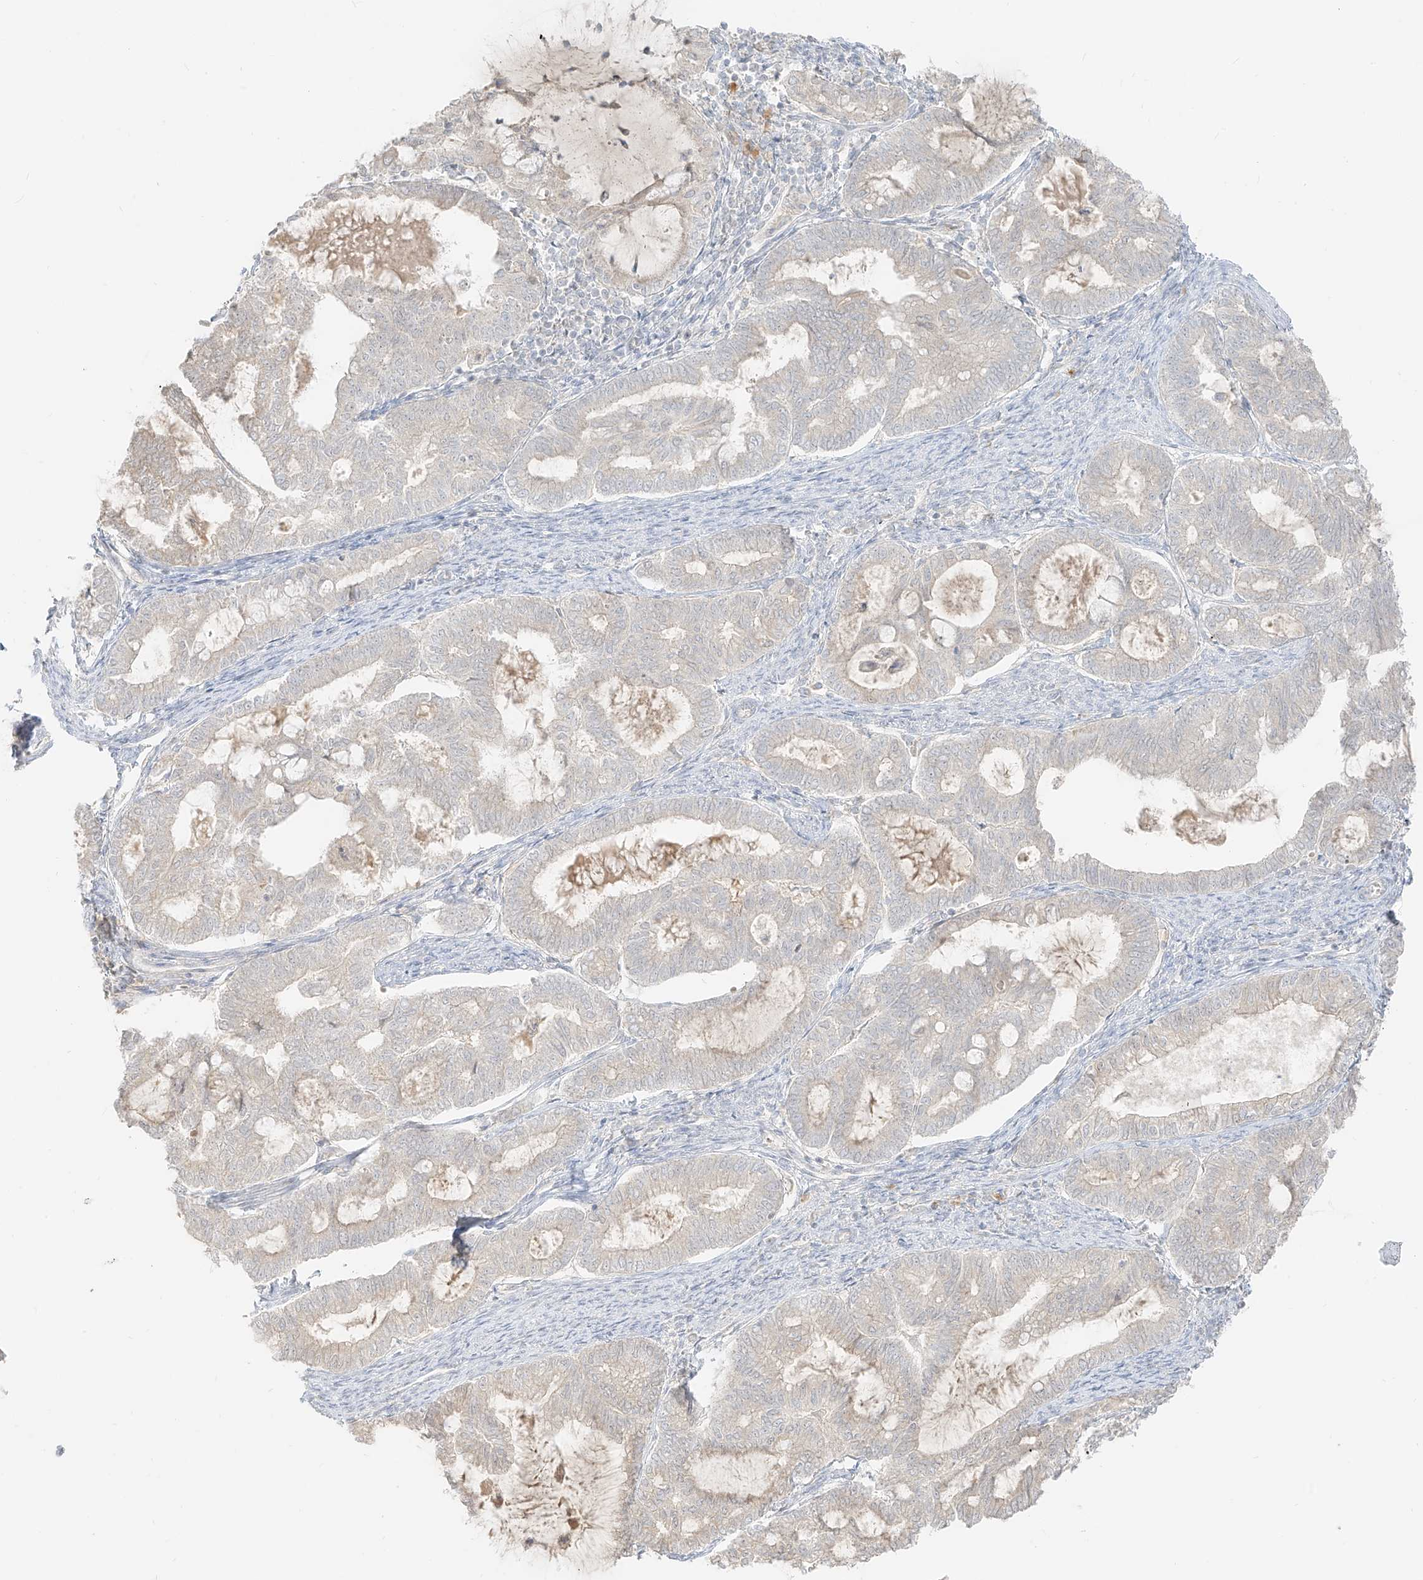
{"staining": {"intensity": "negative", "quantity": "none", "location": "none"}, "tissue": "endometrial cancer", "cell_type": "Tumor cells", "image_type": "cancer", "snomed": [{"axis": "morphology", "description": "Adenocarcinoma, NOS"}, {"axis": "topography", "description": "Endometrium"}], "caption": "Adenocarcinoma (endometrial) stained for a protein using immunohistochemistry (IHC) reveals no expression tumor cells.", "gene": "LIPT1", "patient": {"sex": "female", "age": 79}}